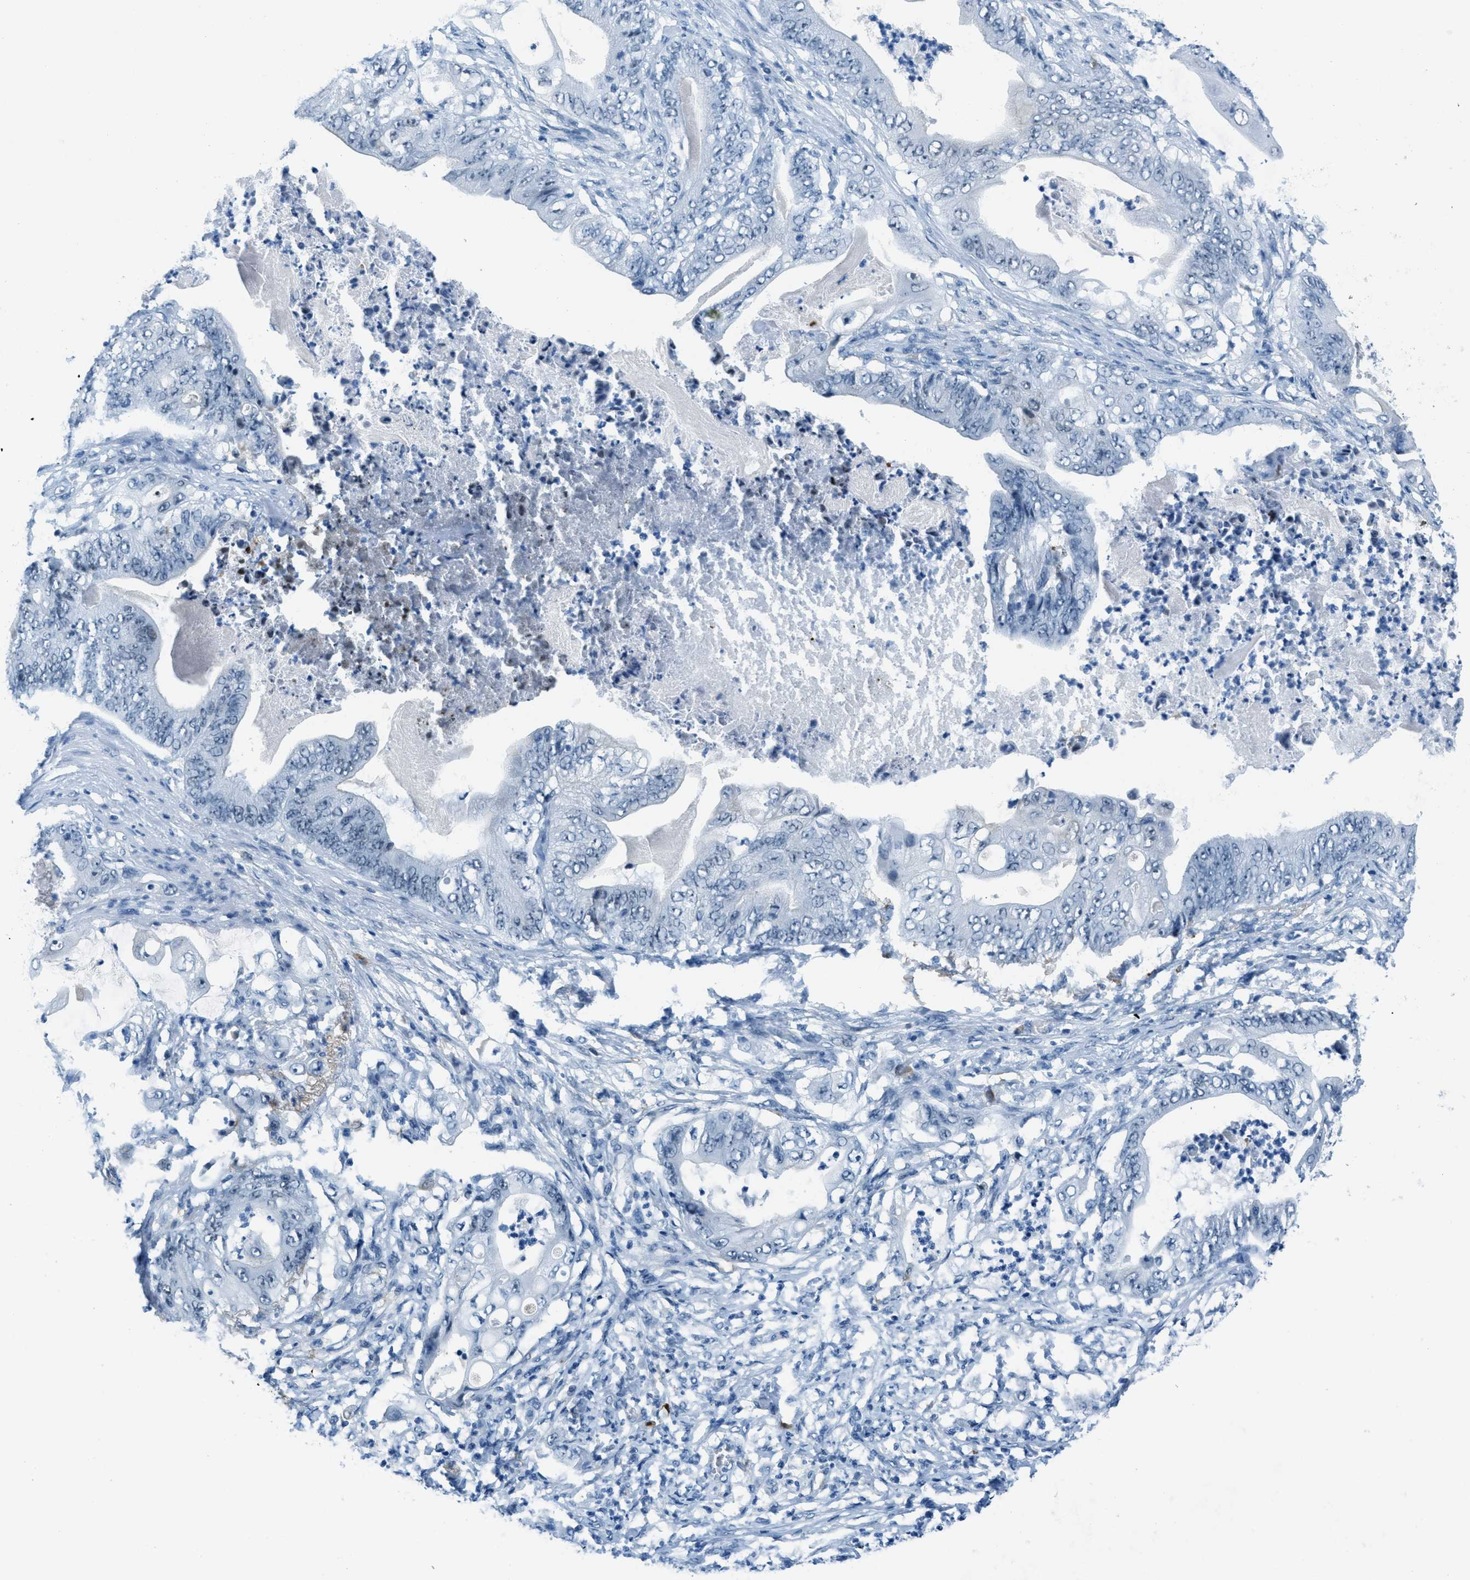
{"staining": {"intensity": "negative", "quantity": "none", "location": "none"}, "tissue": "stomach cancer", "cell_type": "Tumor cells", "image_type": "cancer", "snomed": [{"axis": "morphology", "description": "Adenocarcinoma, NOS"}, {"axis": "topography", "description": "Stomach"}], "caption": "Immunohistochemical staining of stomach cancer reveals no significant expression in tumor cells.", "gene": "PLA2G2A", "patient": {"sex": "female", "age": 73}}